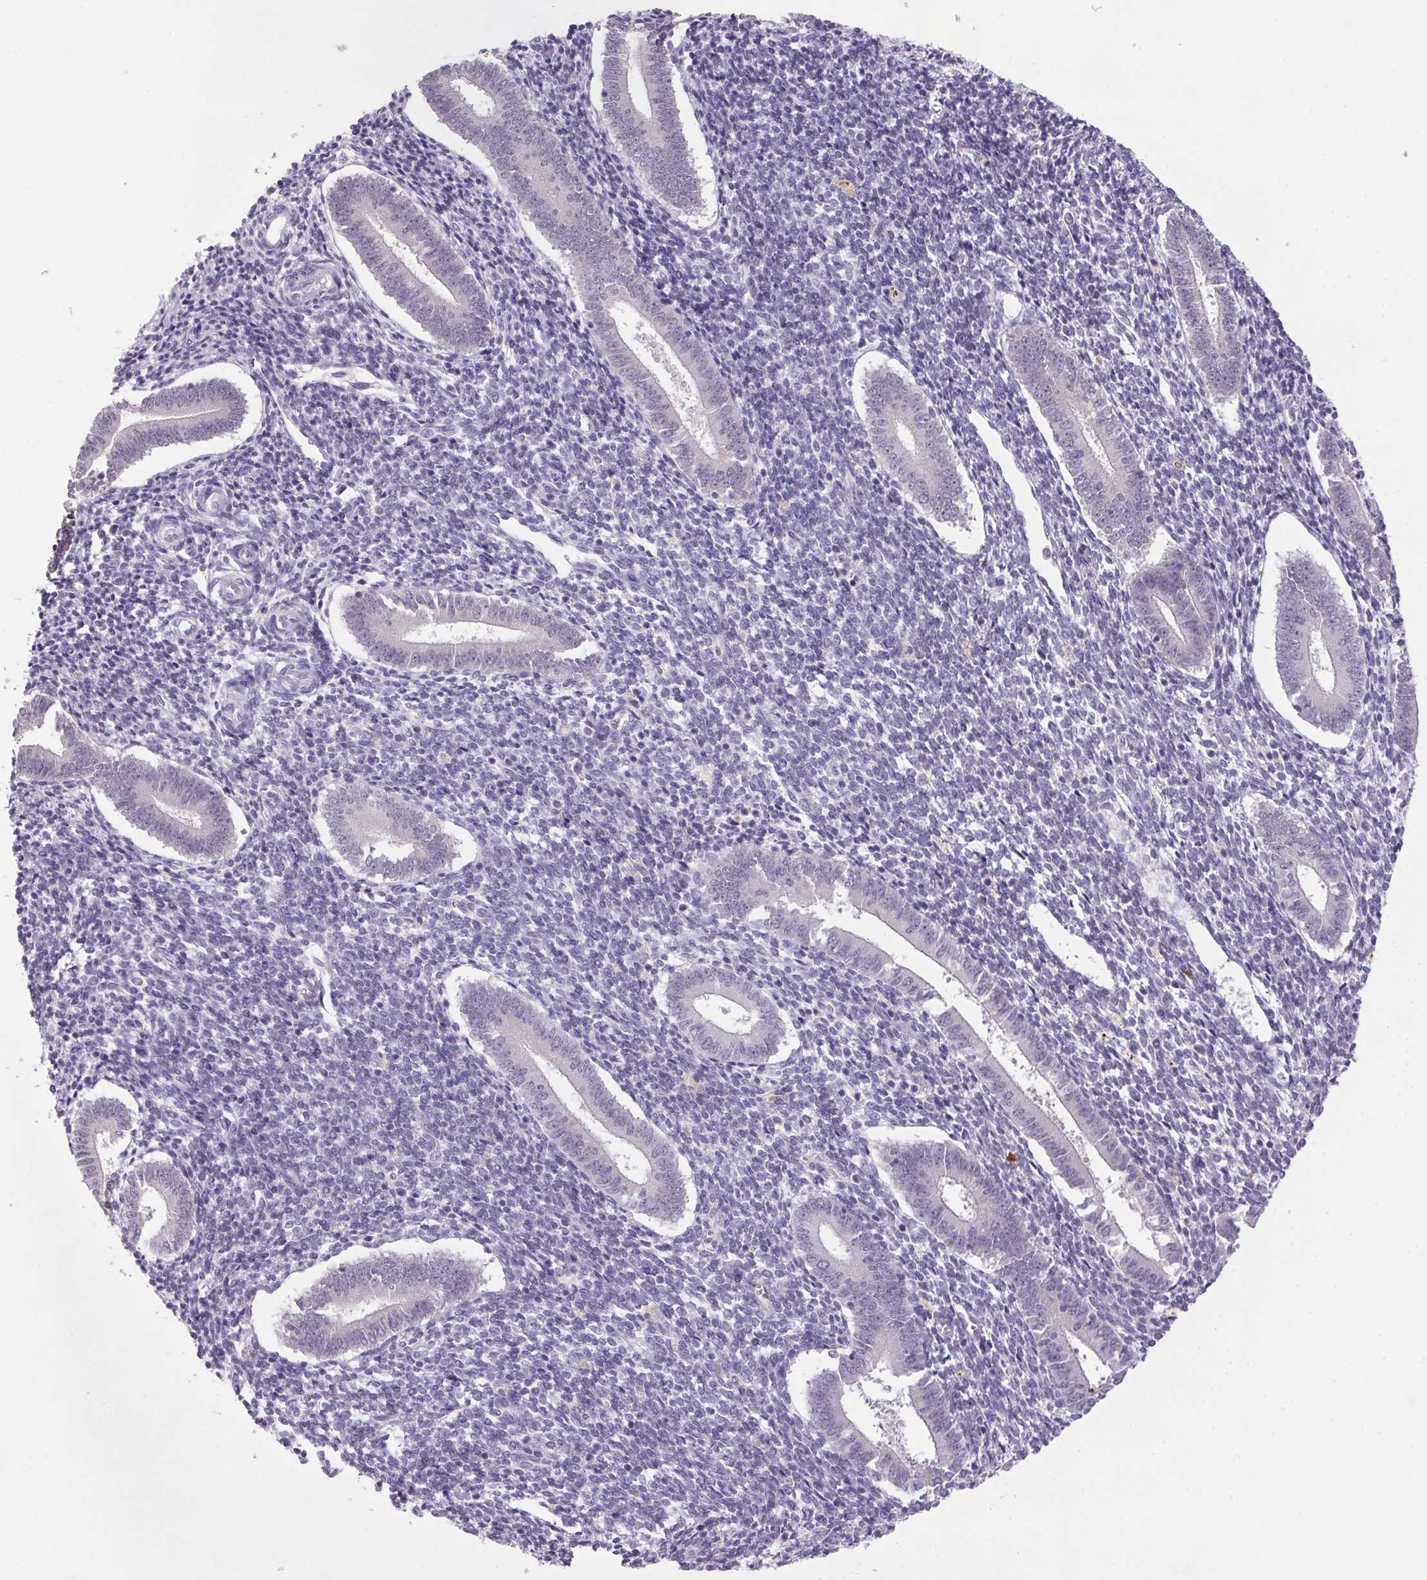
{"staining": {"intensity": "negative", "quantity": "none", "location": "none"}, "tissue": "endometrium", "cell_type": "Cells in endometrial stroma", "image_type": "normal", "snomed": [{"axis": "morphology", "description": "Normal tissue, NOS"}, {"axis": "topography", "description": "Endometrium"}], "caption": "A photomicrograph of endometrium stained for a protein shows no brown staining in cells in endometrial stroma.", "gene": "TRDN", "patient": {"sex": "female", "age": 25}}